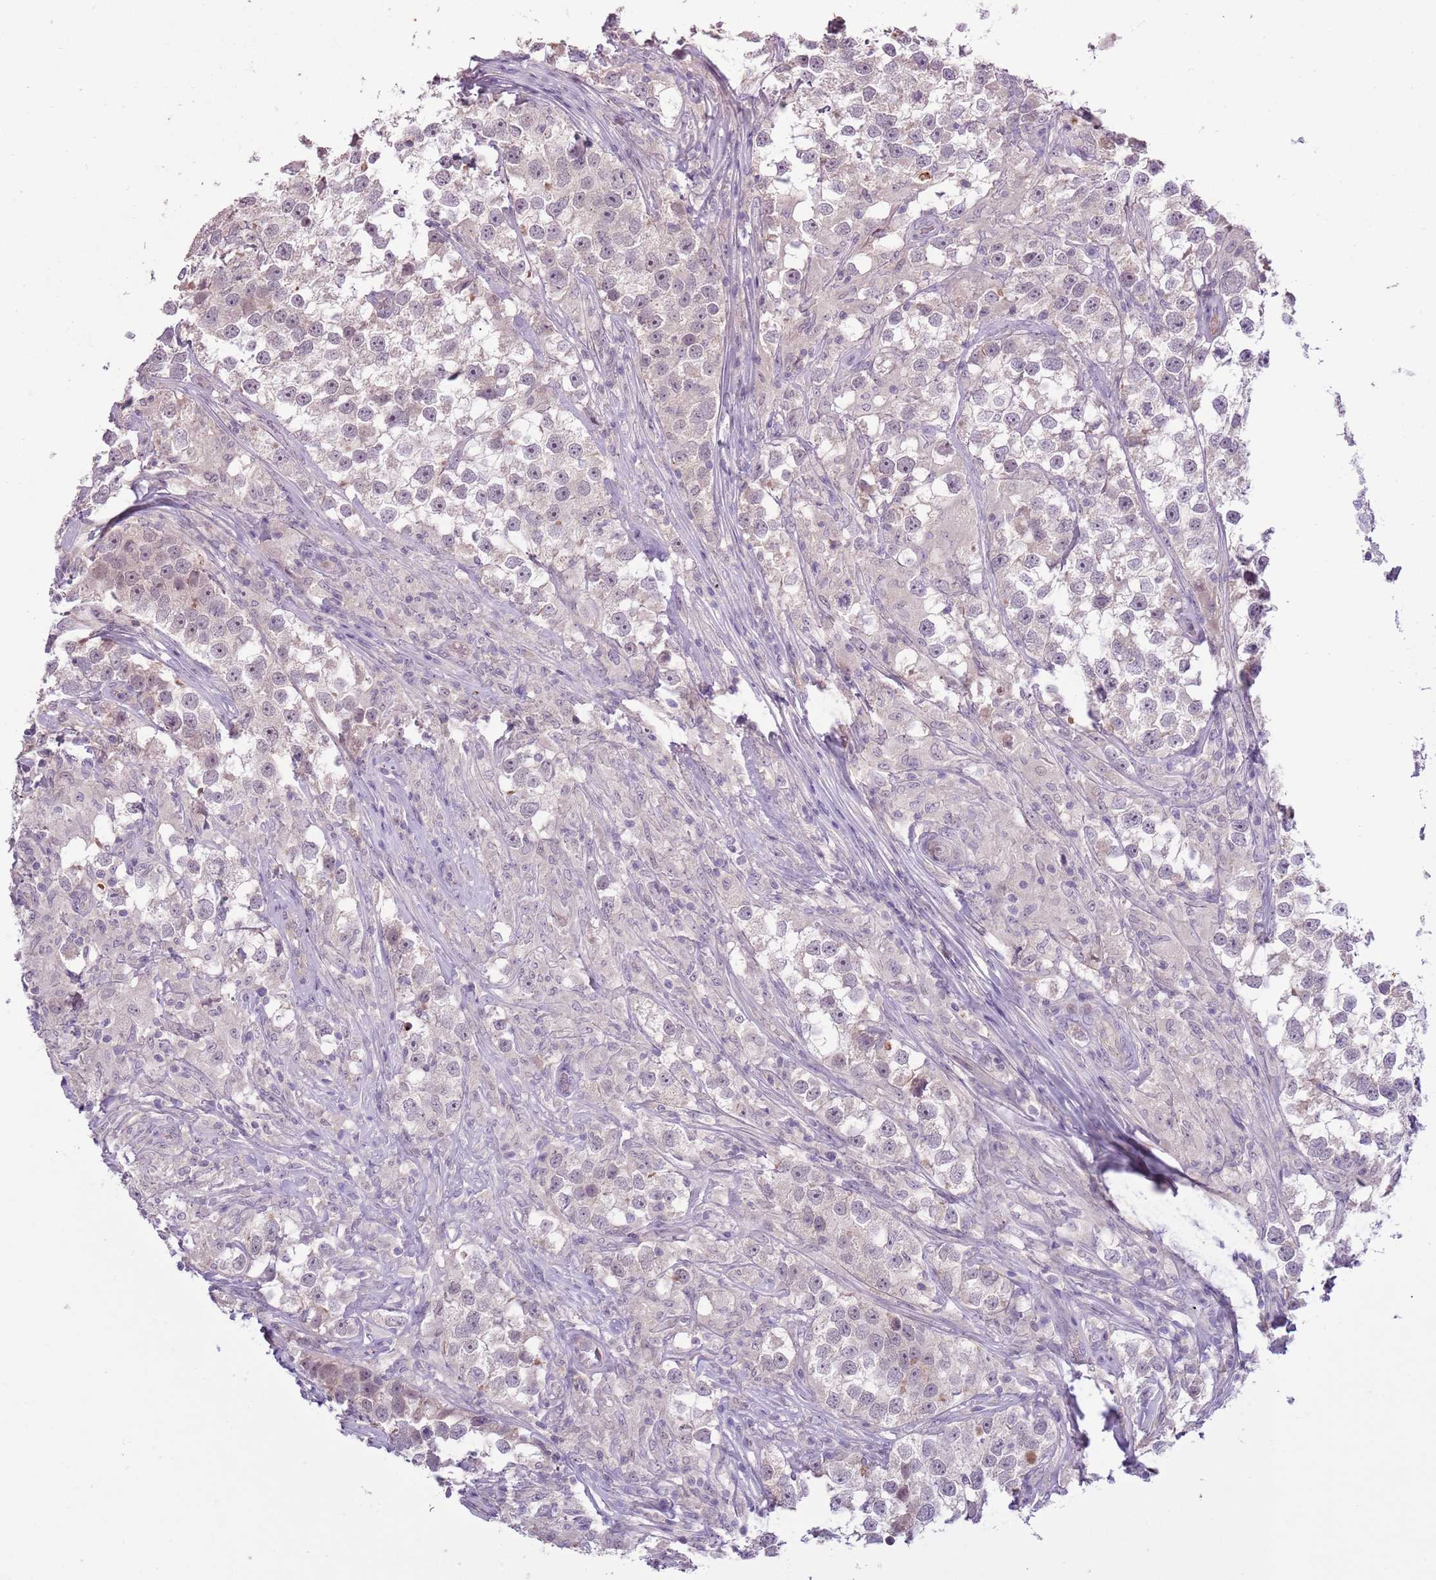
{"staining": {"intensity": "weak", "quantity": "25%-75%", "location": "cytoplasmic/membranous"}, "tissue": "testis cancer", "cell_type": "Tumor cells", "image_type": "cancer", "snomed": [{"axis": "morphology", "description": "Seminoma, NOS"}, {"axis": "topography", "description": "Testis"}], "caption": "Testis cancer was stained to show a protein in brown. There is low levels of weak cytoplasmic/membranous expression in about 25%-75% of tumor cells. (DAB (3,3'-diaminobenzidine) = brown stain, brightfield microscopy at high magnification).", "gene": "SHROOM3", "patient": {"sex": "male", "age": 46}}